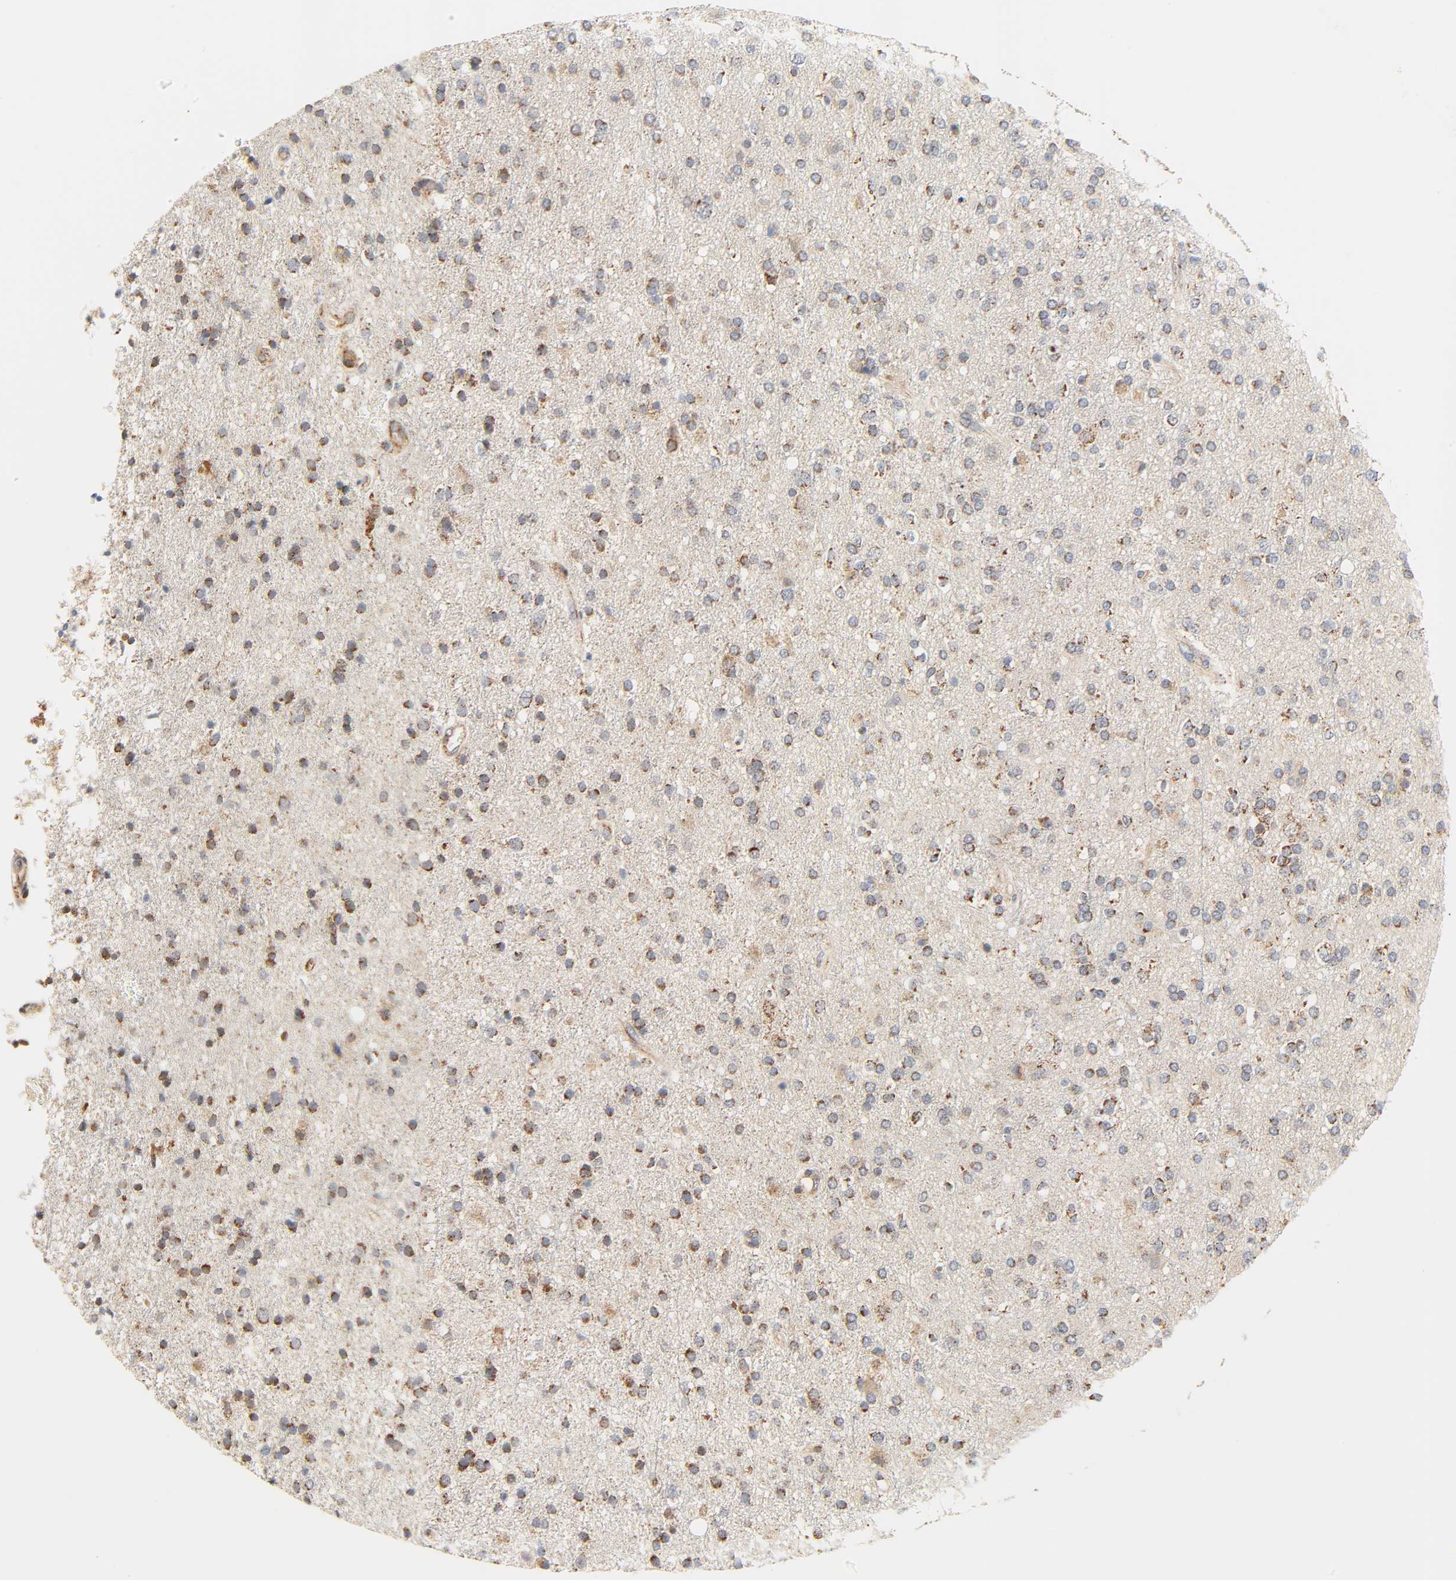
{"staining": {"intensity": "moderate", "quantity": "25%-75%", "location": "cytoplasmic/membranous"}, "tissue": "glioma", "cell_type": "Tumor cells", "image_type": "cancer", "snomed": [{"axis": "morphology", "description": "Glioma, malignant, High grade"}, {"axis": "topography", "description": "Brain"}], "caption": "About 25%-75% of tumor cells in malignant glioma (high-grade) exhibit moderate cytoplasmic/membranous protein positivity as visualized by brown immunohistochemical staining.", "gene": "ZMAT5", "patient": {"sex": "male", "age": 33}}